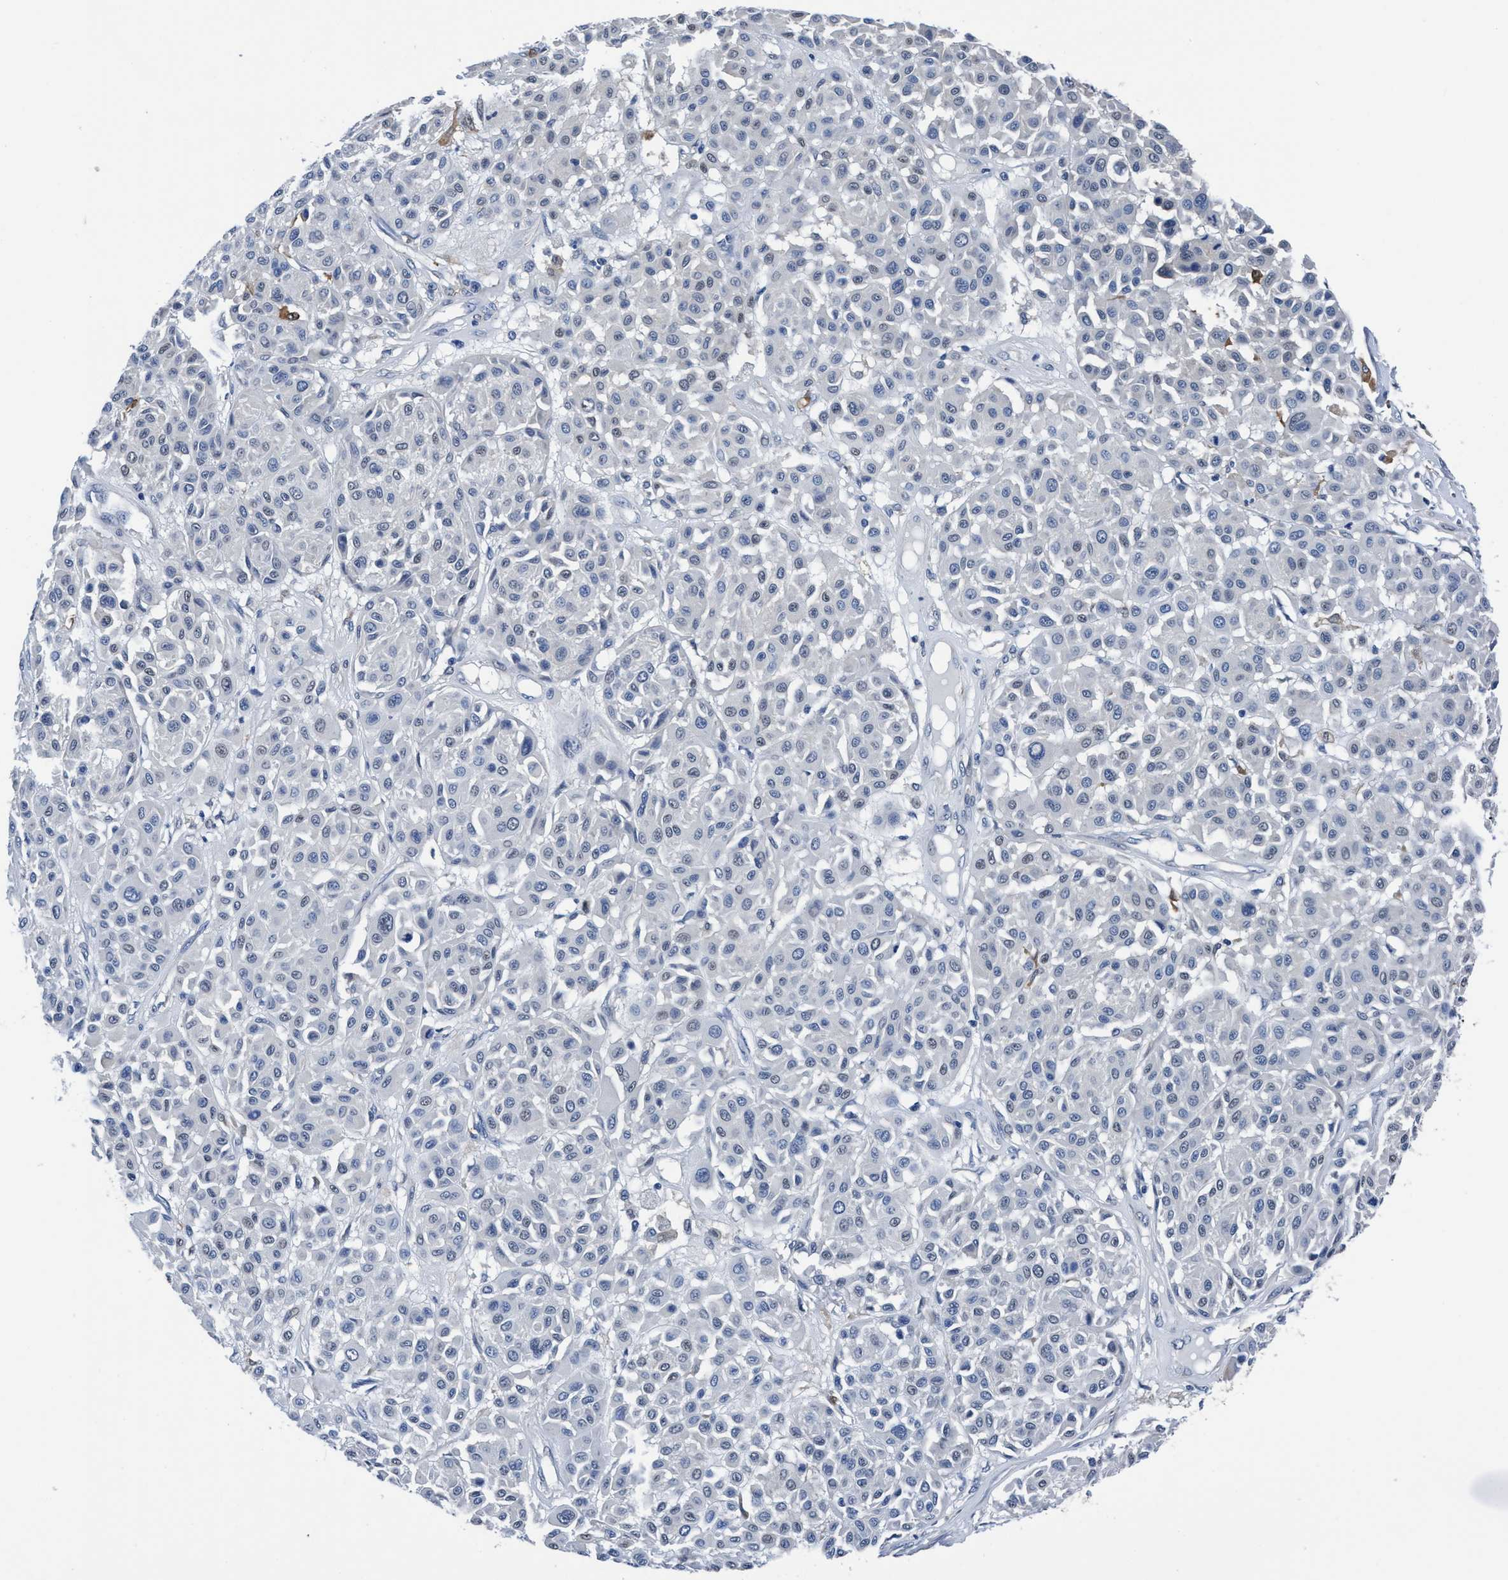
{"staining": {"intensity": "negative", "quantity": "none", "location": "none"}, "tissue": "melanoma", "cell_type": "Tumor cells", "image_type": "cancer", "snomed": [{"axis": "morphology", "description": "Malignant melanoma, Metastatic site"}, {"axis": "topography", "description": "Soft tissue"}], "caption": "An immunohistochemistry (IHC) micrograph of malignant melanoma (metastatic site) is shown. There is no staining in tumor cells of malignant melanoma (metastatic site).", "gene": "TMEM94", "patient": {"sex": "male", "age": 41}}